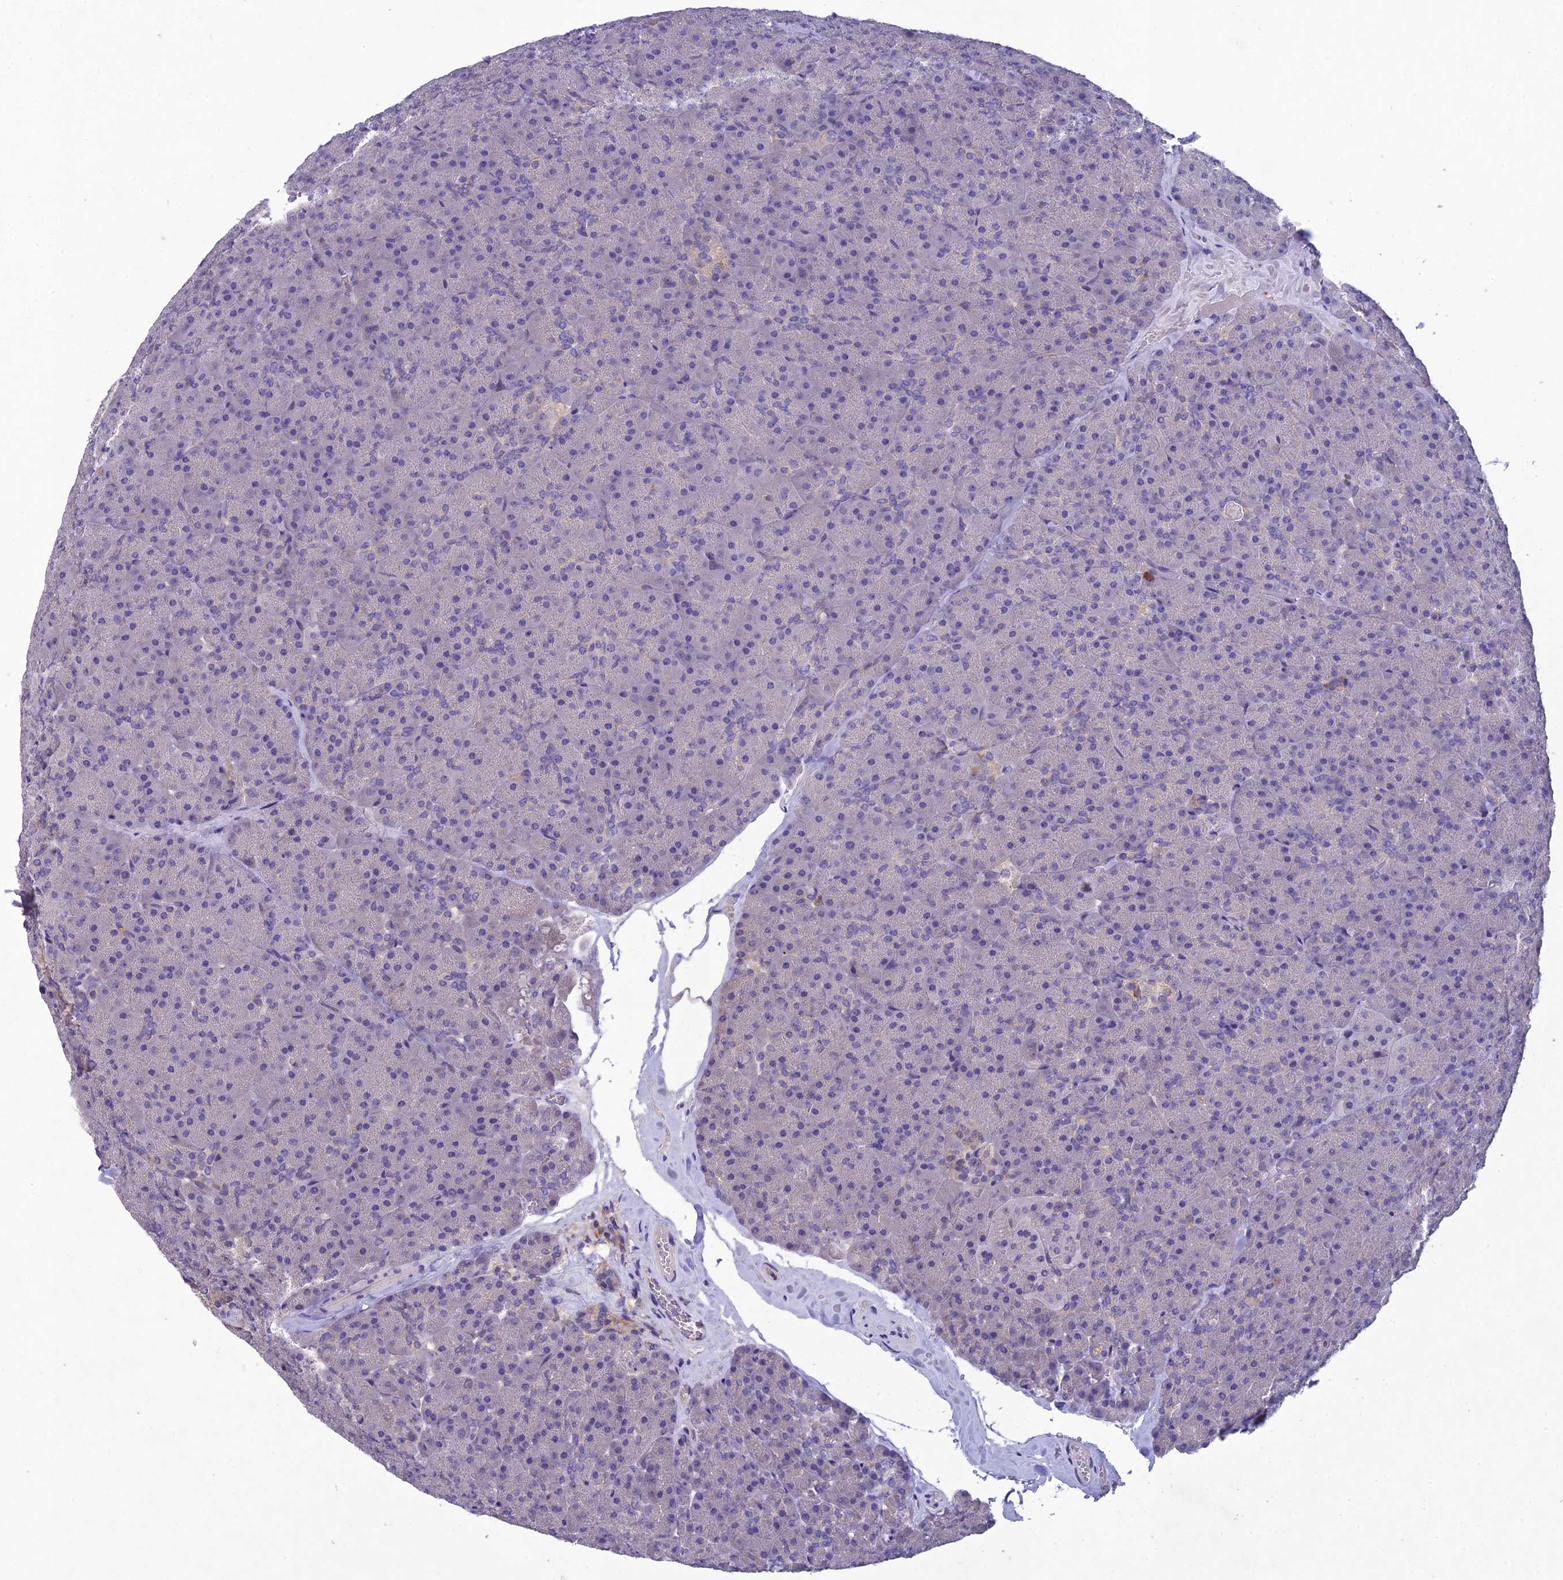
{"staining": {"intensity": "negative", "quantity": "none", "location": "none"}, "tissue": "pancreas", "cell_type": "Exocrine glandular cells", "image_type": "normal", "snomed": [{"axis": "morphology", "description": "Normal tissue, NOS"}, {"axis": "topography", "description": "Pancreas"}], "caption": "Image shows no significant protein positivity in exocrine glandular cells of benign pancreas. (DAB immunohistochemistry with hematoxylin counter stain).", "gene": "SNX24", "patient": {"sex": "male", "age": 36}}